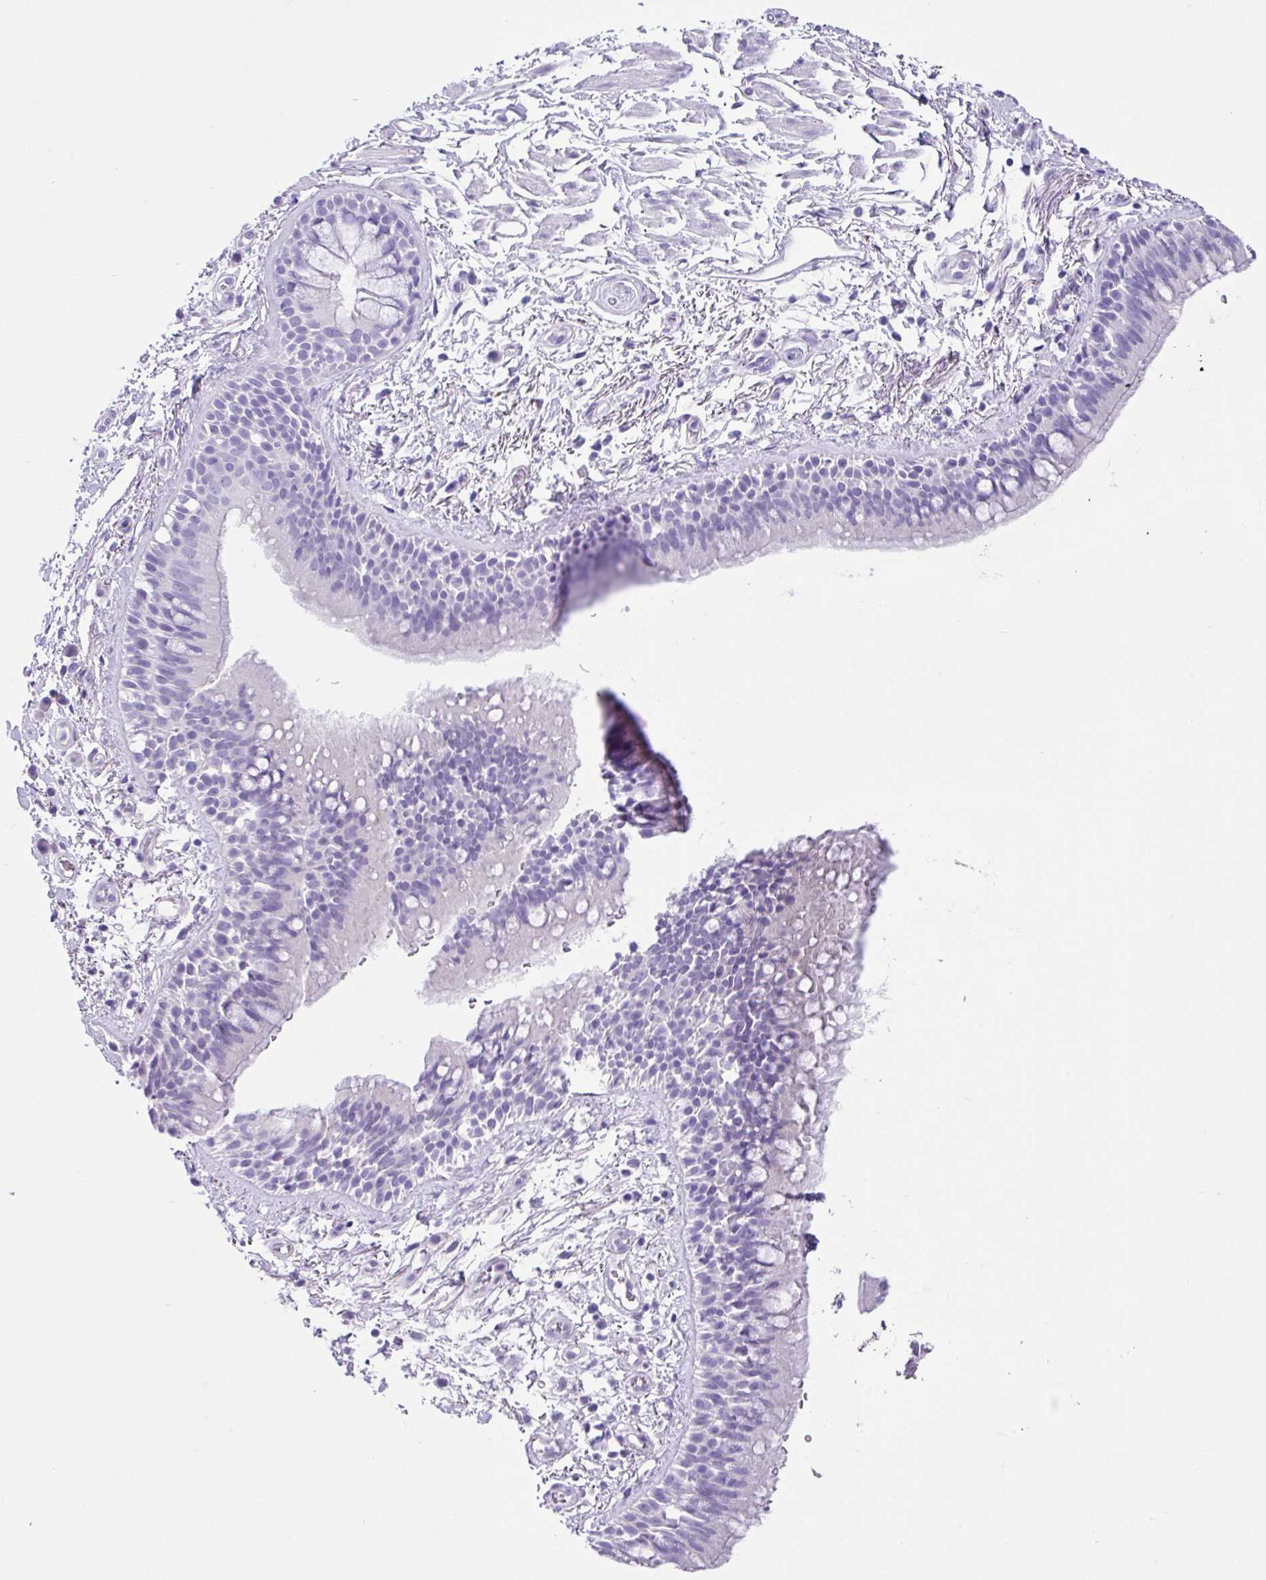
{"staining": {"intensity": "negative", "quantity": "none", "location": "none"}, "tissue": "bronchus", "cell_type": "Respiratory epithelial cells", "image_type": "normal", "snomed": [{"axis": "morphology", "description": "Normal tissue, NOS"}, {"axis": "morphology", "description": "Squamous cell carcinoma, NOS"}, {"axis": "topography", "description": "Bronchus"}, {"axis": "topography", "description": "Lung"}], "caption": "Immunohistochemistry of benign bronchus reveals no positivity in respiratory epithelial cells. Brightfield microscopy of IHC stained with DAB (brown) and hematoxylin (blue), captured at high magnification.", "gene": "ZG16", "patient": {"sex": "female", "age": 70}}